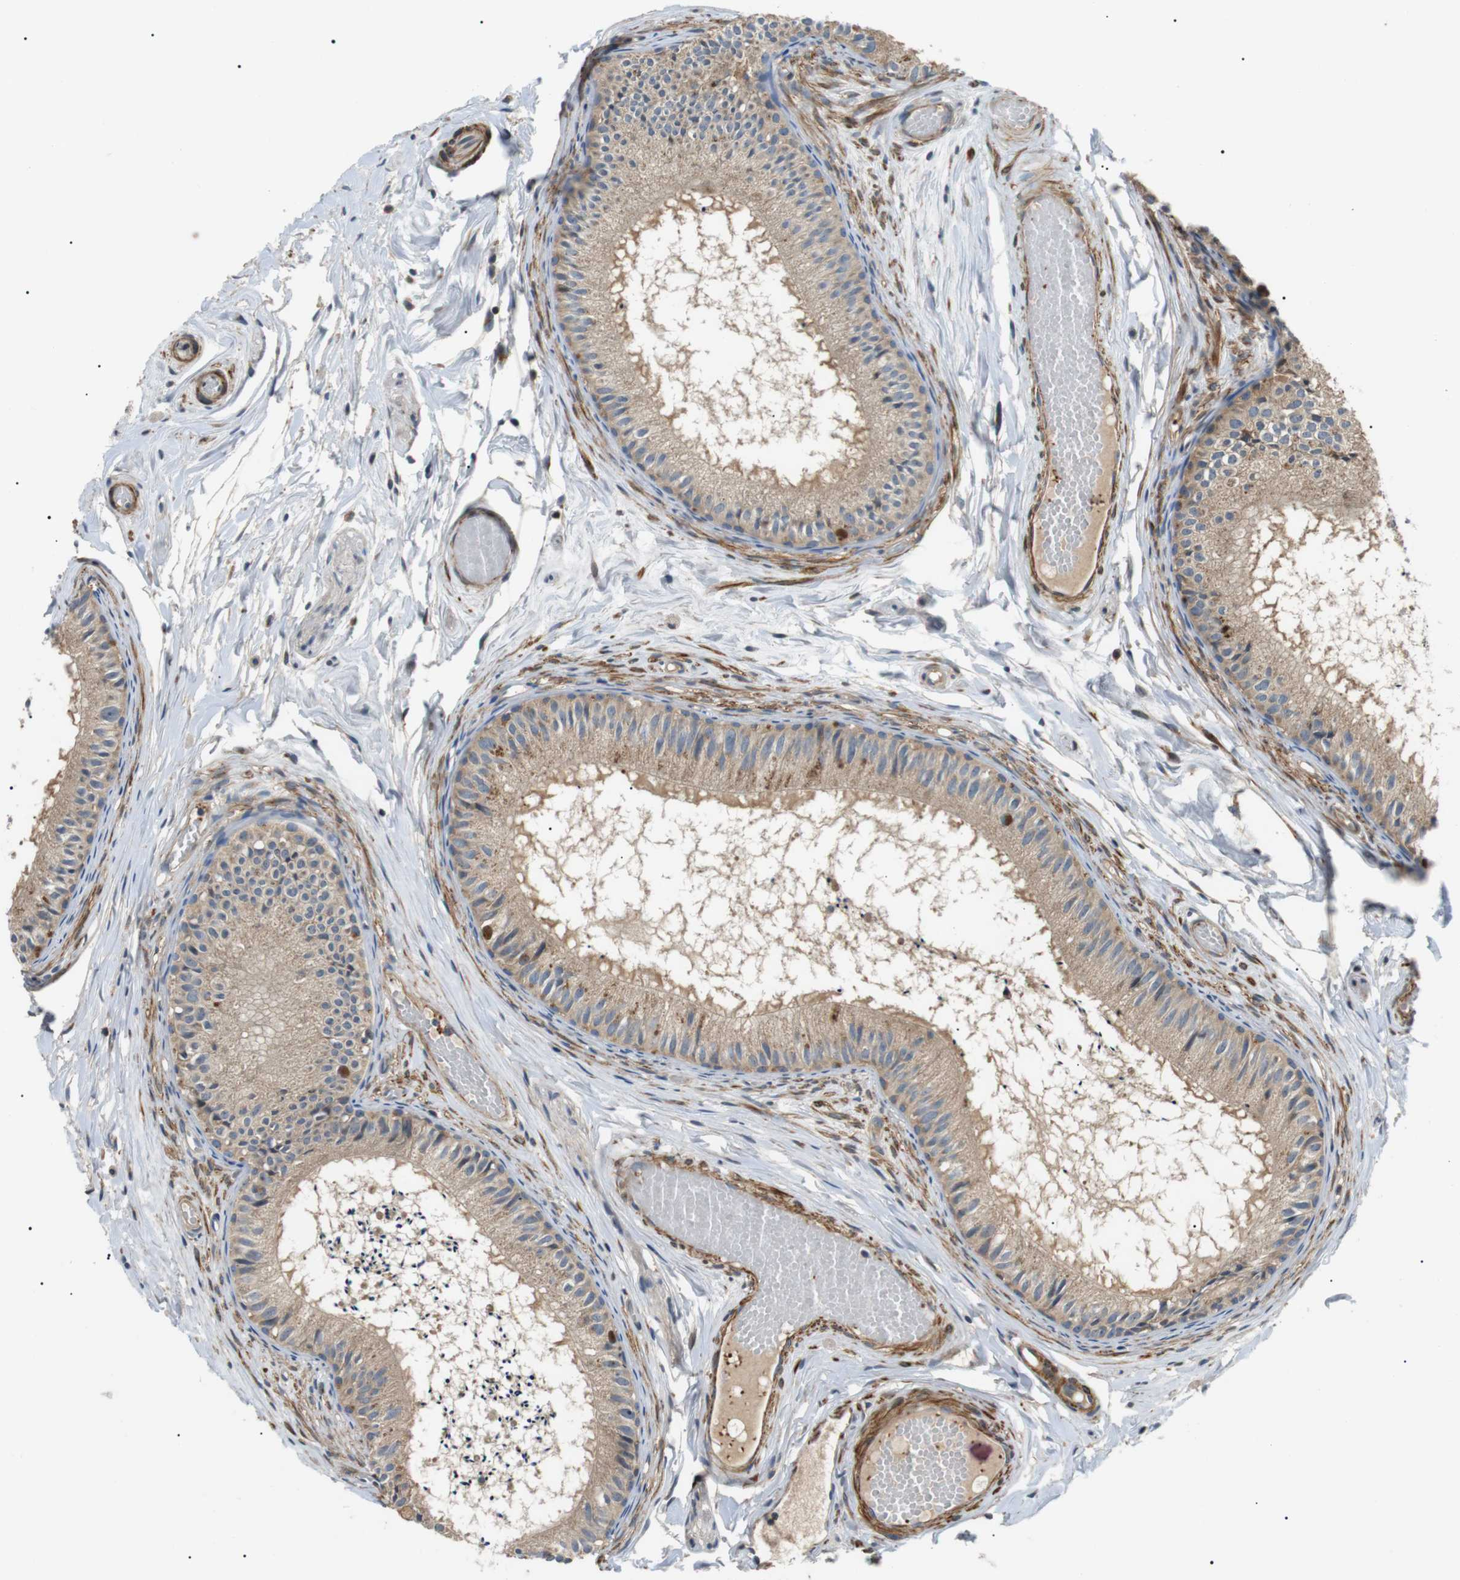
{"staining": {"intensity": "weak", "quantity": ">75%", "location": "cytoplasmic/membranous"}, "tissue": "epididymis", "cell_type": "Glandular cells", "image_type": "normal", "snomed": [{"axis": "morphology", "description": "Normal tissue, NOS"}, {"axis": "topography", "description": "Epididymis"}], "caption": "The micrograph reveals staining of benign epididymis, revealing weak cytoplasmic/membranous protein positivity (brown color) within glandular cells. The staining is performed using DAB (3,3'-diaminobenzidine) brown chromogen to label protein expression. The nuclei are counter-stained blue using hematoxylin.", "gene": "DIPK1A", "patient": {"sex": "male", "age": 46}}